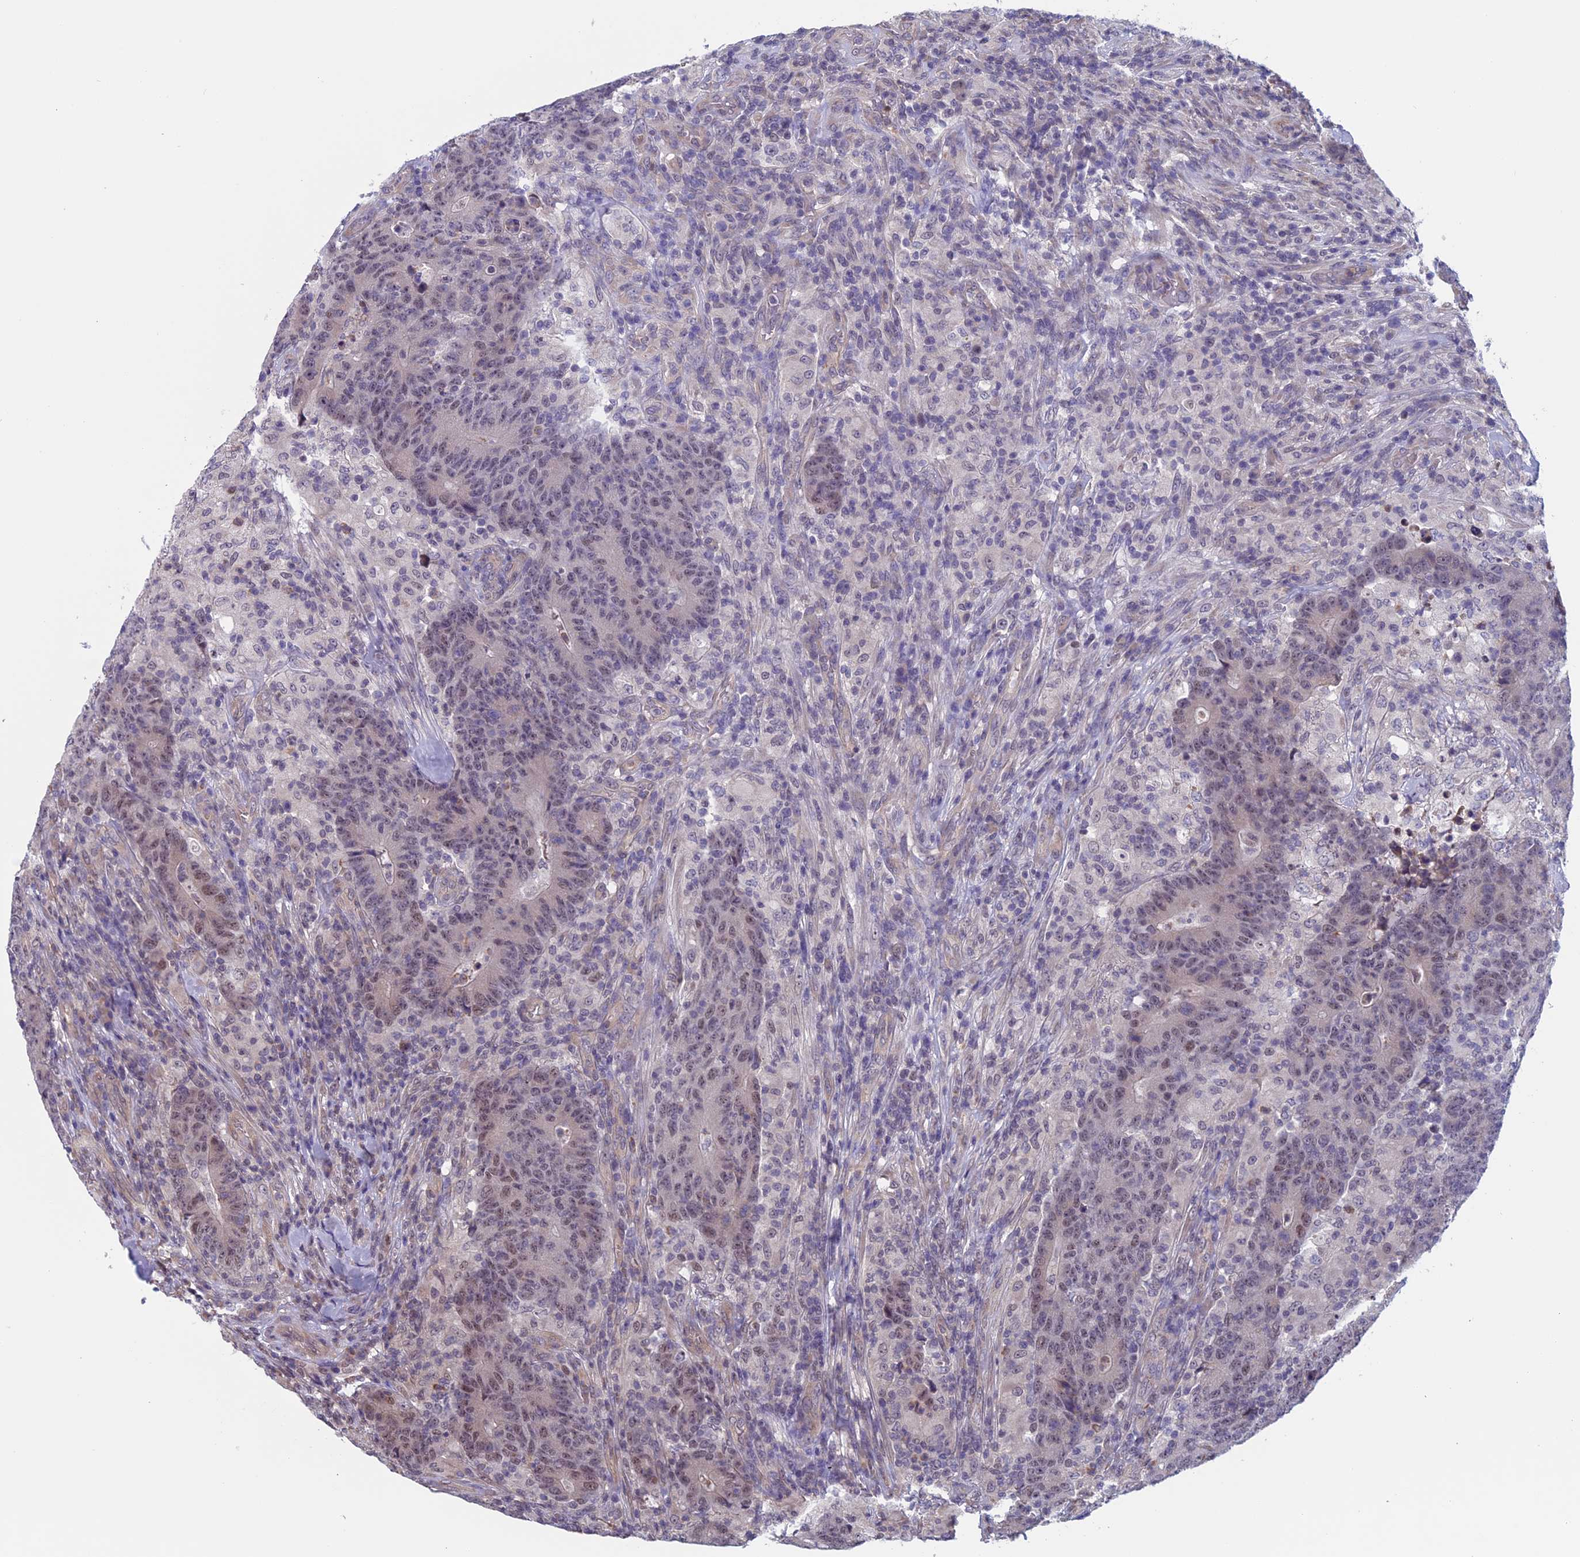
{"staining": {"intensity": "weak", "quantity": ">75%", "location": "nuclear"}, "tissue": "colorectal cancer", "cell_type": "Tumor cells", "image_type": "cancer", "snomed": [{"axis": "morphology", "description": "Adenocarcinoma, NOS"}, {"axis": "topography", "description": "Colon"}], "caption": "An IHC micrograph of neoplastic tissue is shown. Protein staining in brown labels weak nuclear positivity in colorectal cancer (adenocarcinoma) within tumor cells.", "gene": "SLC1A6", "patient": {"sex": "female", "age": 75}}